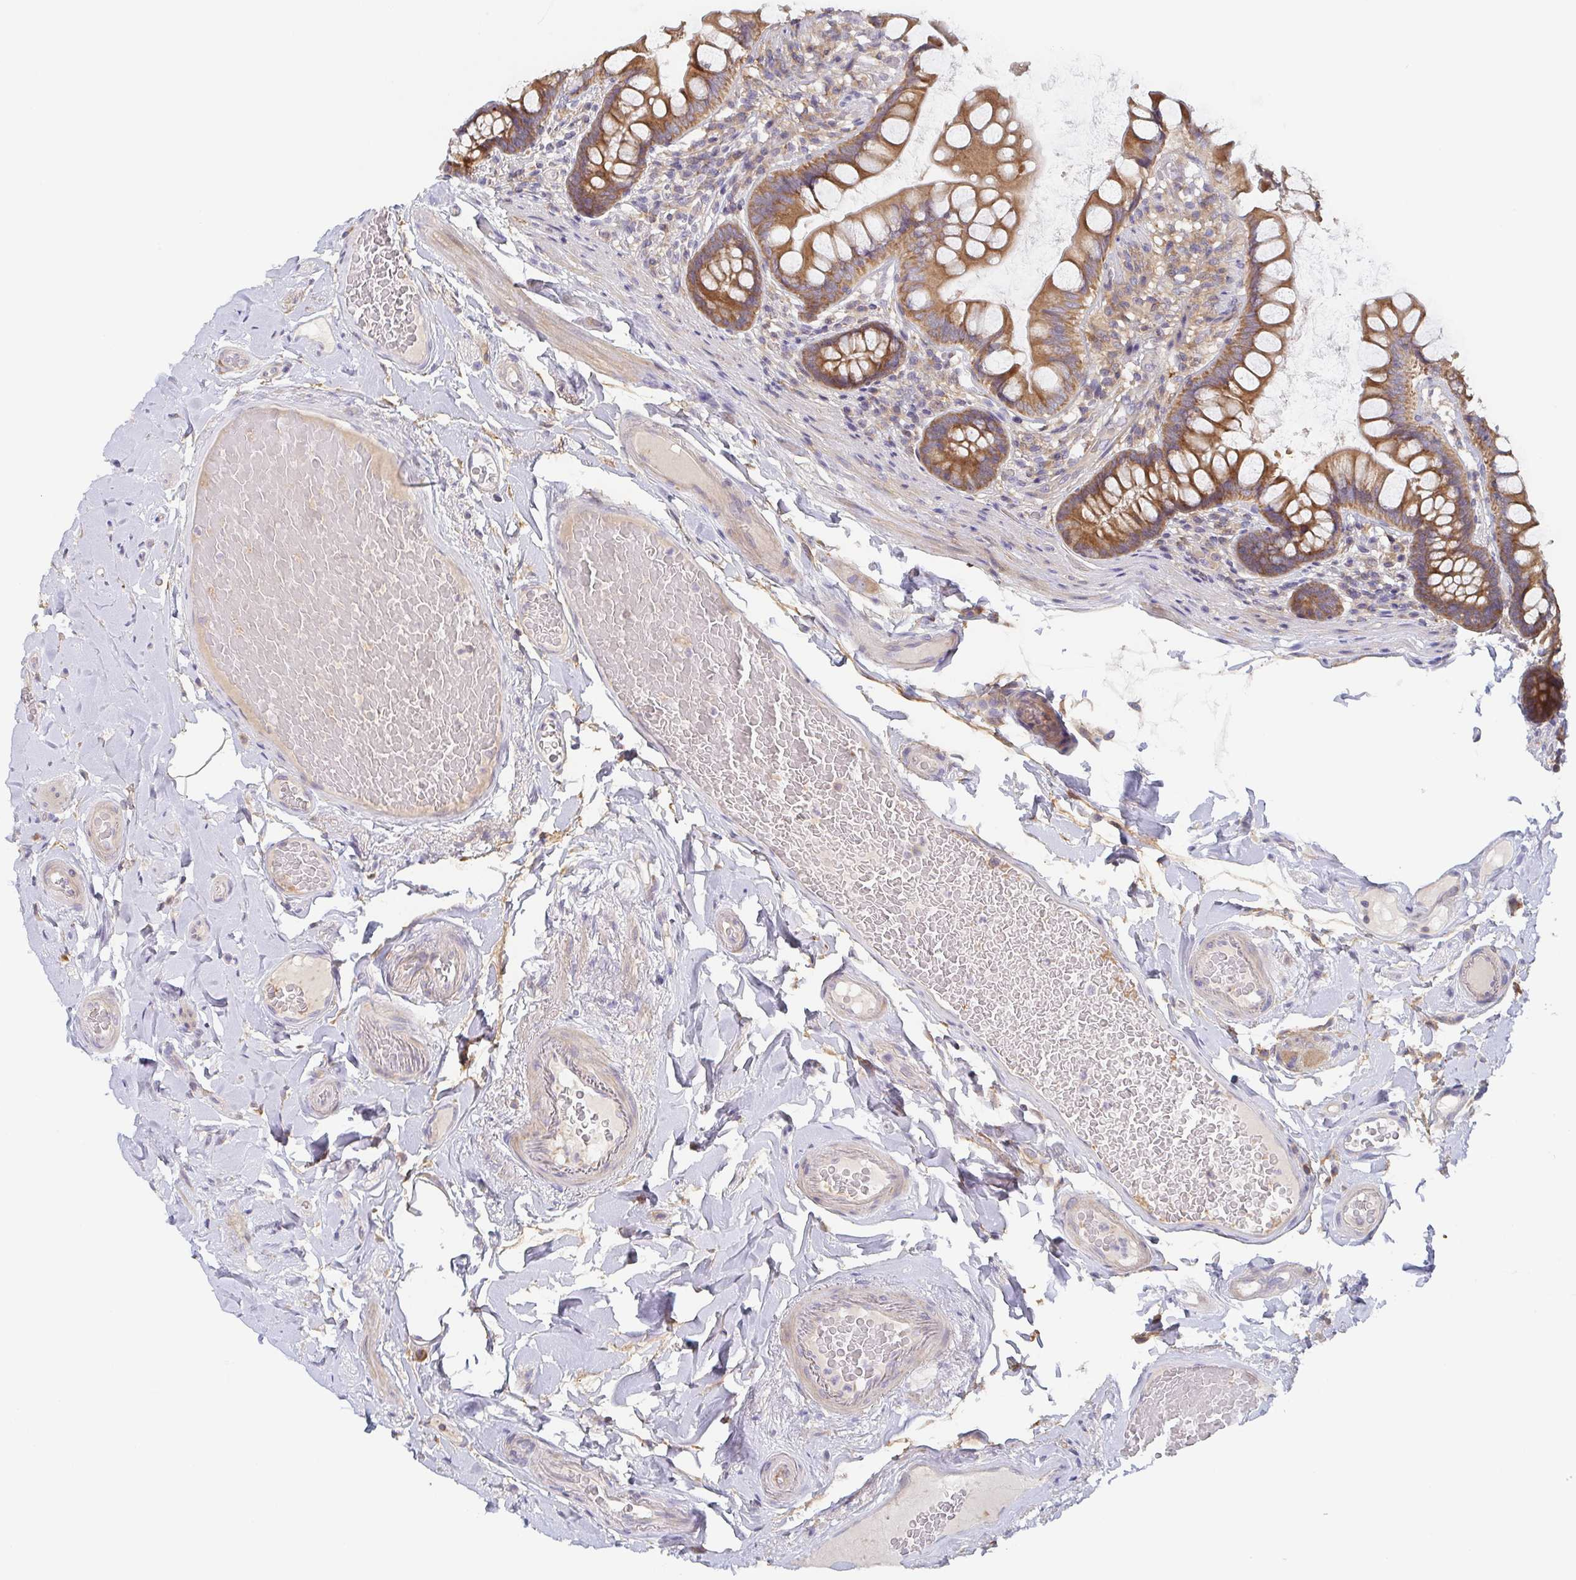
{"staining": {"intensity": "strong", "quantity": ">75%", "location": "cytoplasmic/membranous"}, "tissue": "small intestine", "cell_type": "Glandular cells", "image_type": "normal", "snomed": [{"axis": "morphology", "description": "Normal tissue, NOS"}, {"axis": "topography", "description": "Small intestine"}], "caption": "Immunohistochemical staining of benign human small intestine shows strong cytoplasmic/membranous protein positivity in approximately >75% of glandular cells. (IHC, brightfield microscopy, high magnification).", "gene": "TUFT1", "patient": {"sex": "male", "age": 70}}